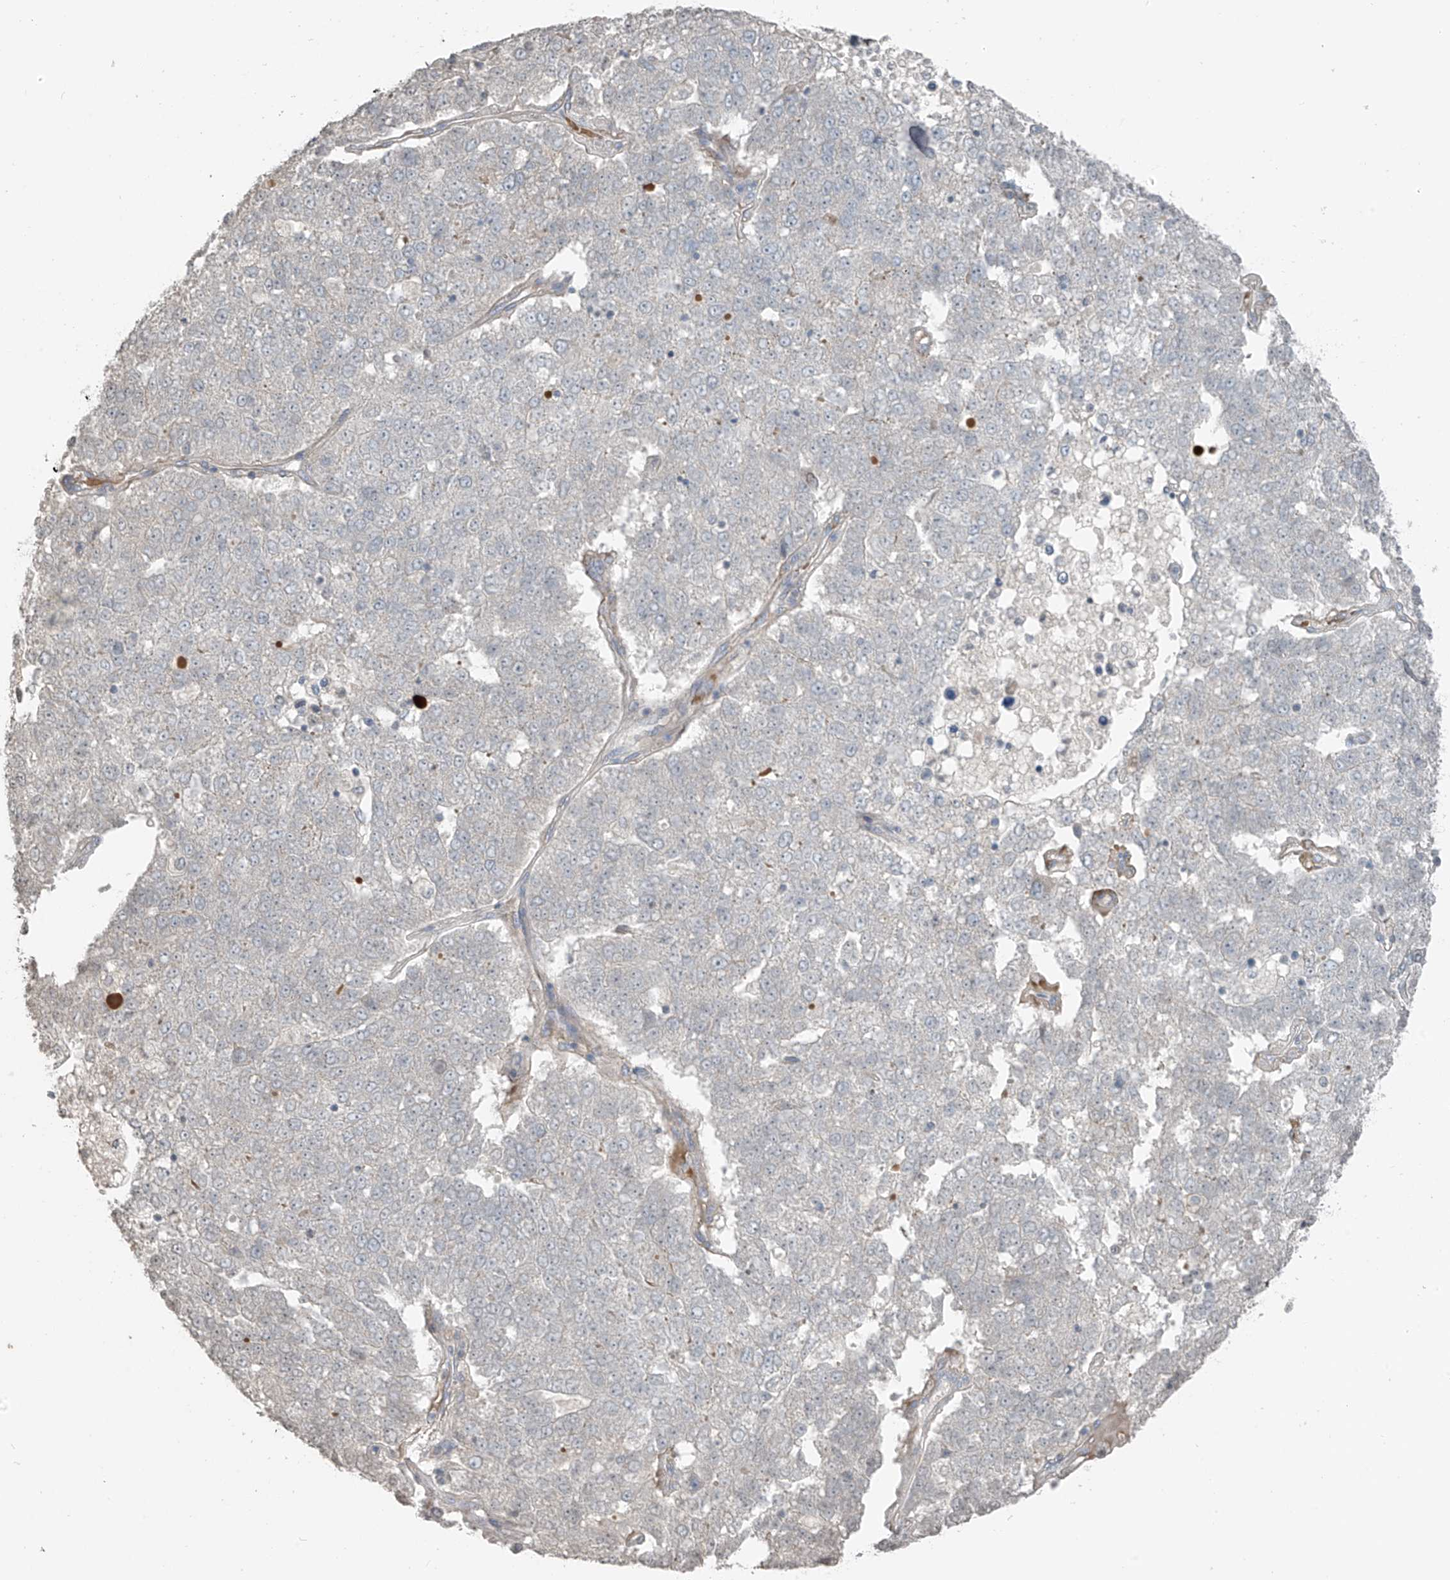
{"staining": {"intensity": "negative", "quantity": "none", "location": "none"}, "tissue": "pancreatic cancer", "cell_type": "Tumor cells", "image_type": "cancer", "snomed": [{"axis": "morphology", "description": "Adenocarcinoma, NOS"}, {"axis": "topography", "description": "Pancreas"}], "caption": "IHC of pancreatic adenocarcinoma displays no expression in tumor cells.", "gene": "HOXA11", "patient": {"sex": "female", "age": 61}}